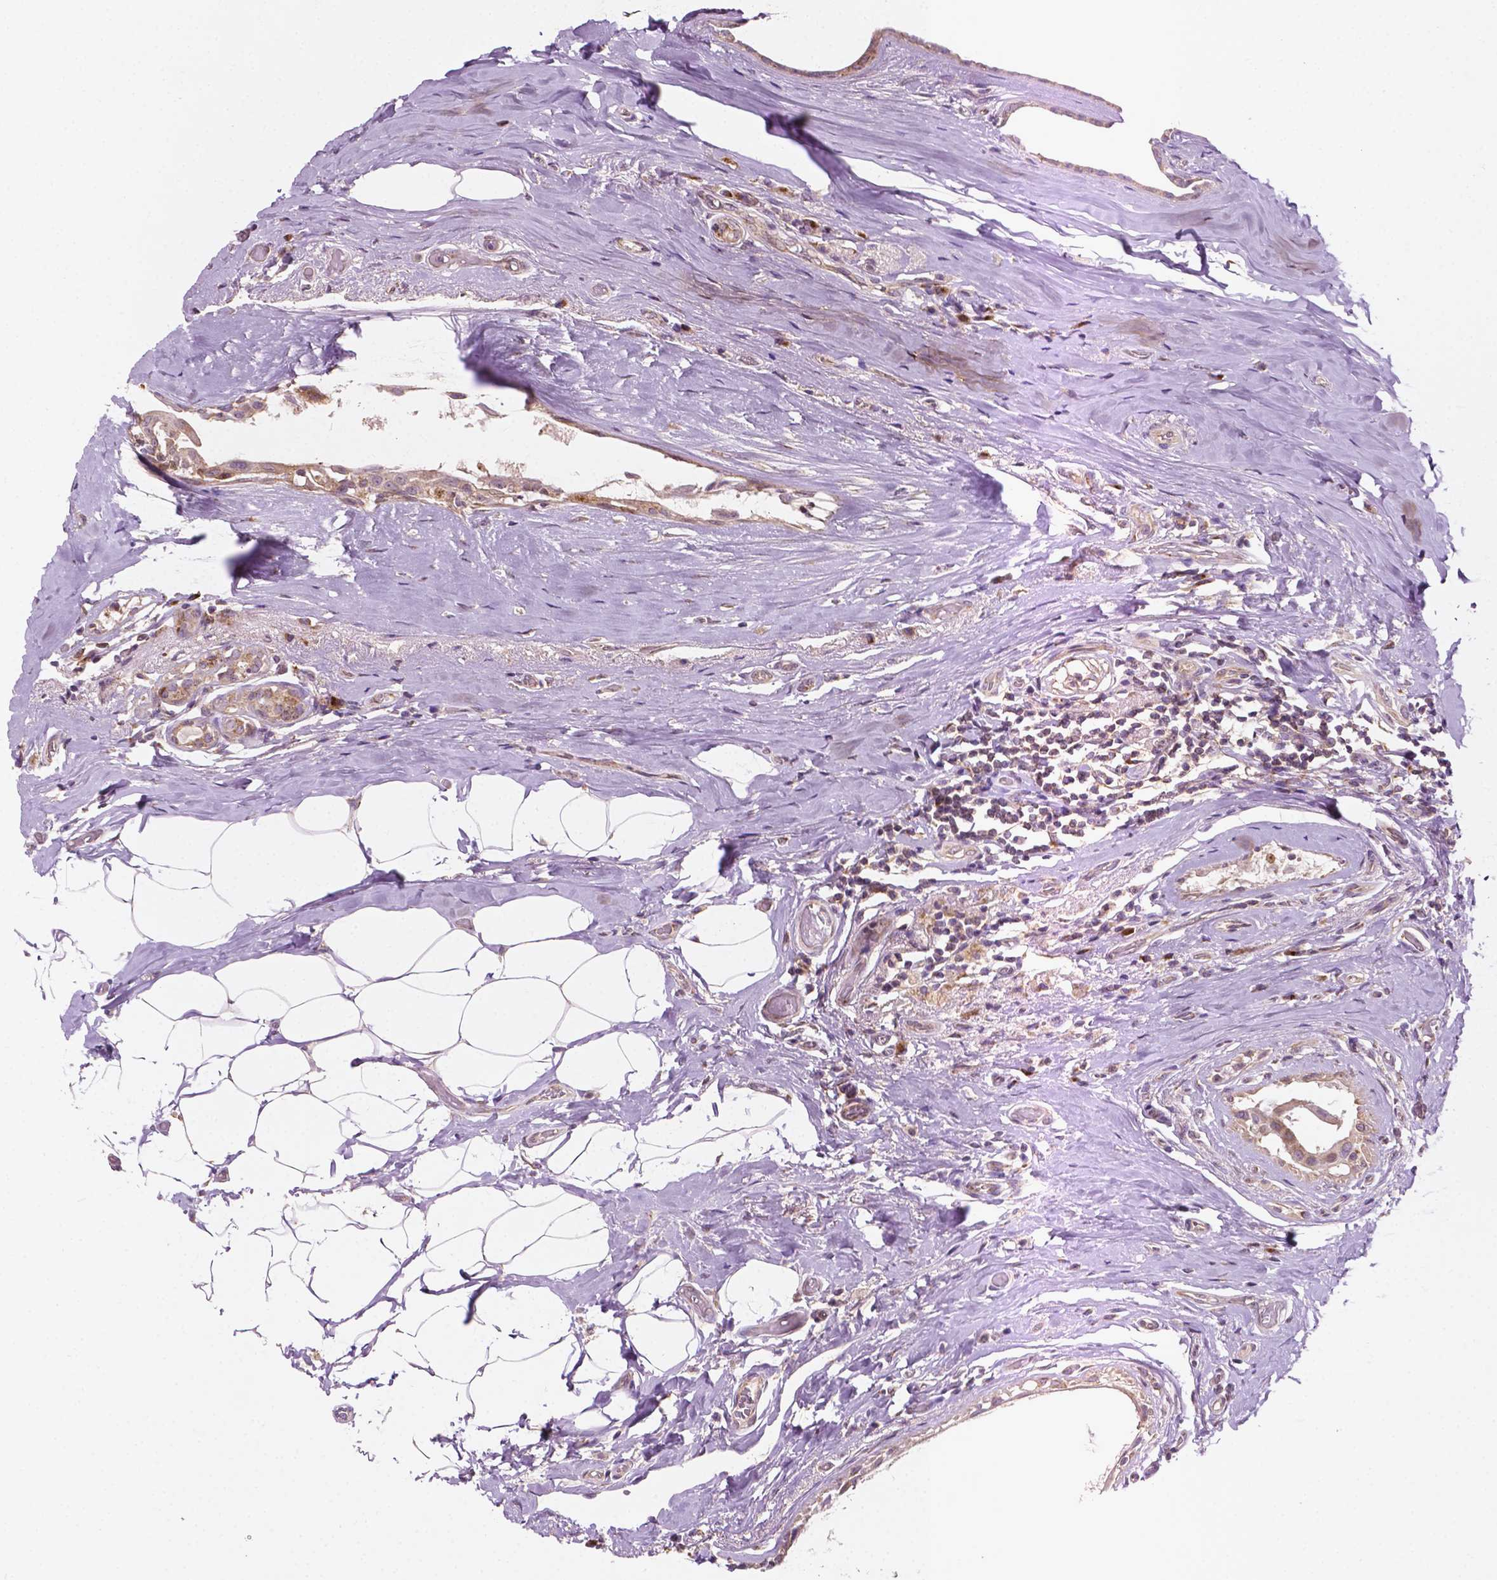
{"staining": {"intensity": "weak", "quantity": ">75%", "location": "cytoplasmic/membranous"}, "tissue": "breast cancer", "cell_type": "Tumor cells", "image_type": "cancer", "snomed": [{"axis": "morphology", "description": "Intraductal carcinoma, in situ"}, {"axis": "morphology", "description": "Duct carcinoma"}, {"axis": "morphology", "description": "Lobular carcinoma, in situ"}, {"axis": "topography", "description": "Breast"}], "caption": "IHC (DAB) staining of human breast cancer (lobular carcinoma in situ) displays weak cytoplasmic/membranous protein positivity in about >75% of tumor cells.", "gene": "EBAG9", "patient": {"sex": "female", "age": 44}}